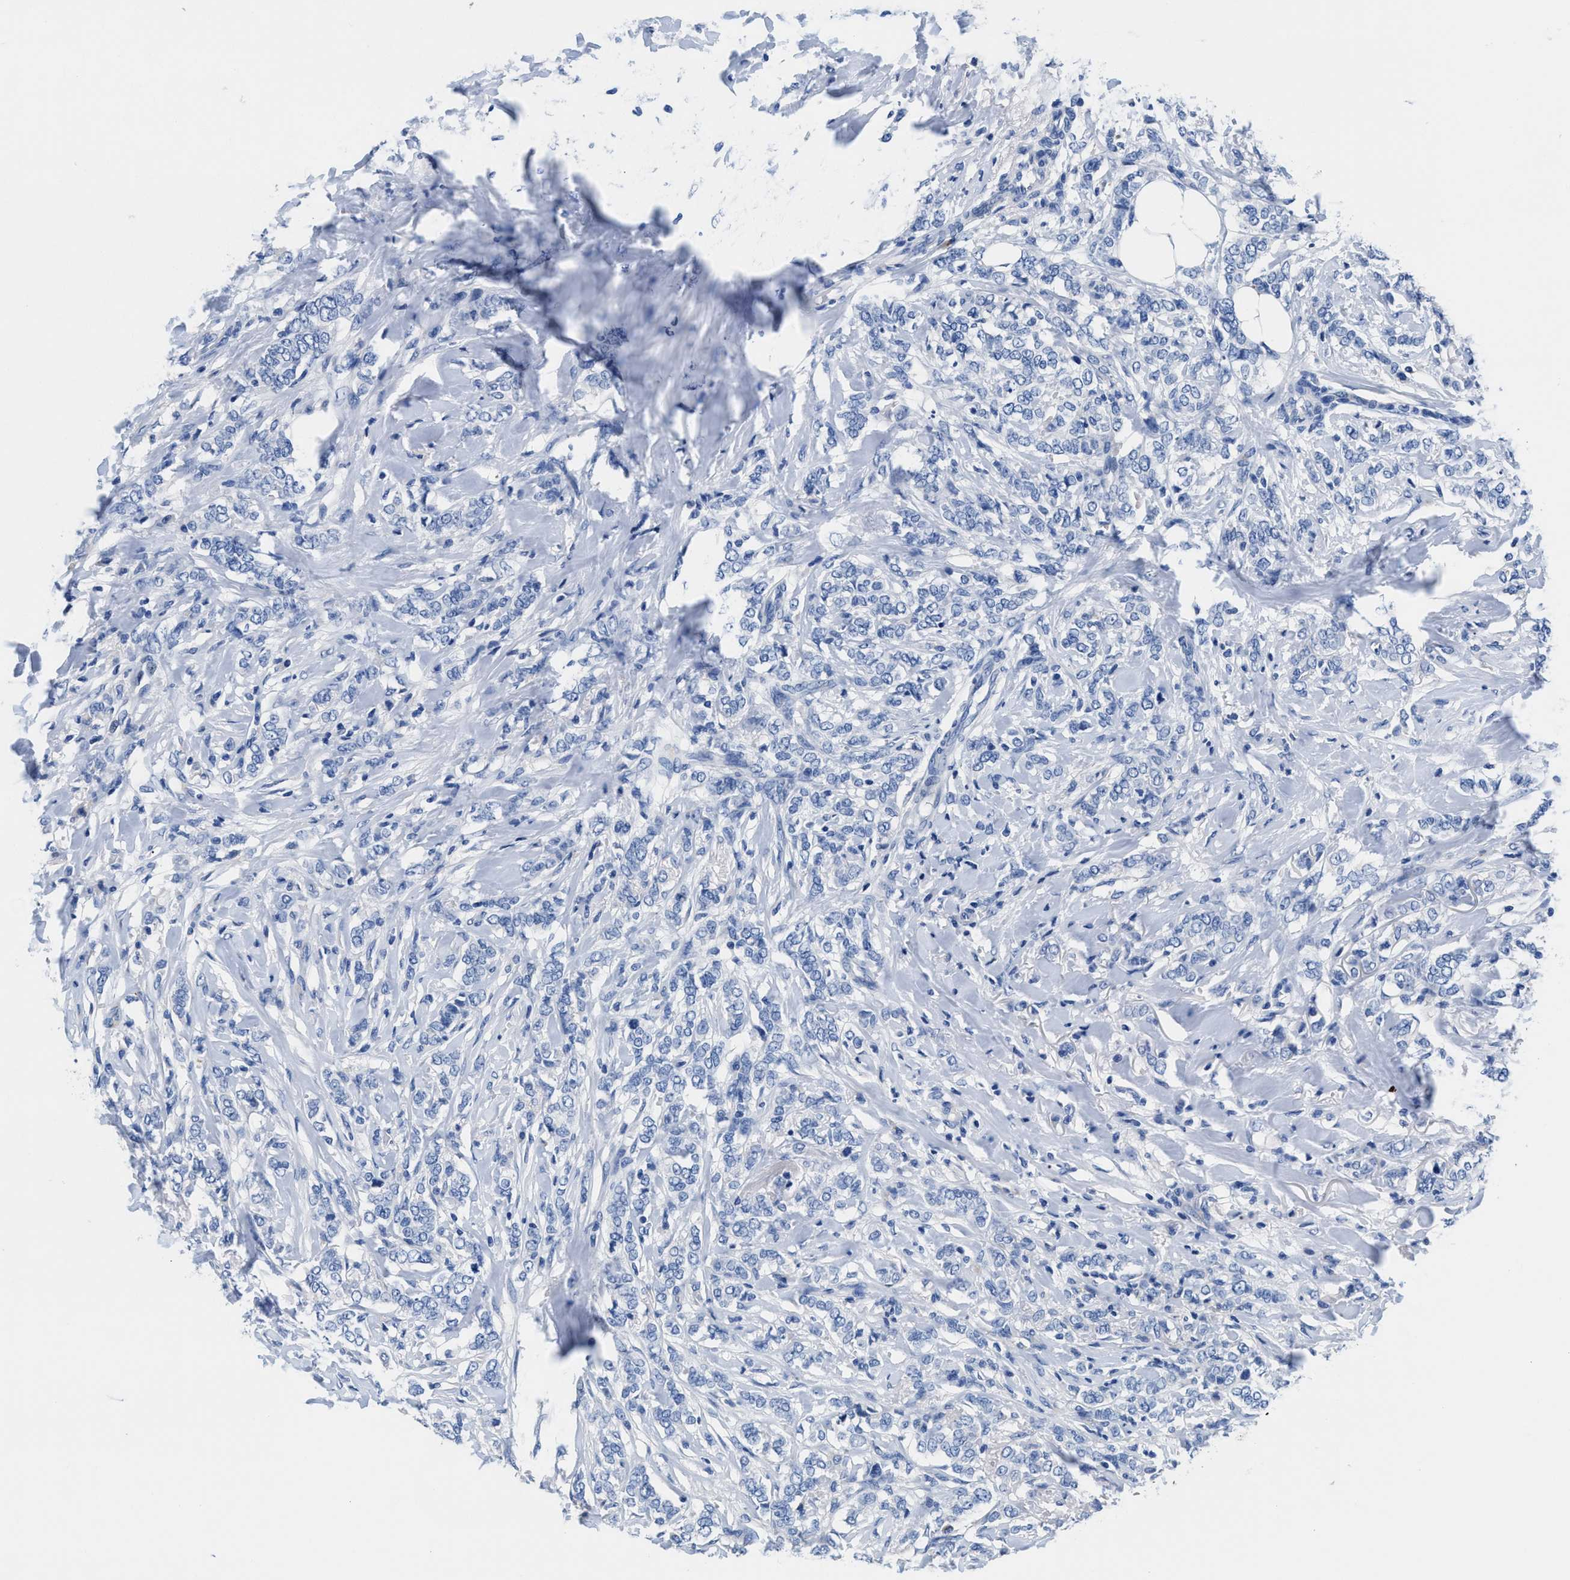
{"staining": {"intensity": "negative", "quantity": "none", "location": "none"}, "tissue": "breast cancer", "cell_type": "Tumor cells", "image_type": "cancer", "snomed": [{"axis": "morphology", "description": "Lobular carcinoma"}, {"axis": "topography", "description": "Skin"}, {"axis": "topography", "description": "Breast"}], "caption": "Tumor cells show no significant positivity in breast cancer (lobular carcinoma).", "gene": "SLFN13", "patient": {"sex": "female", "age": 46}}